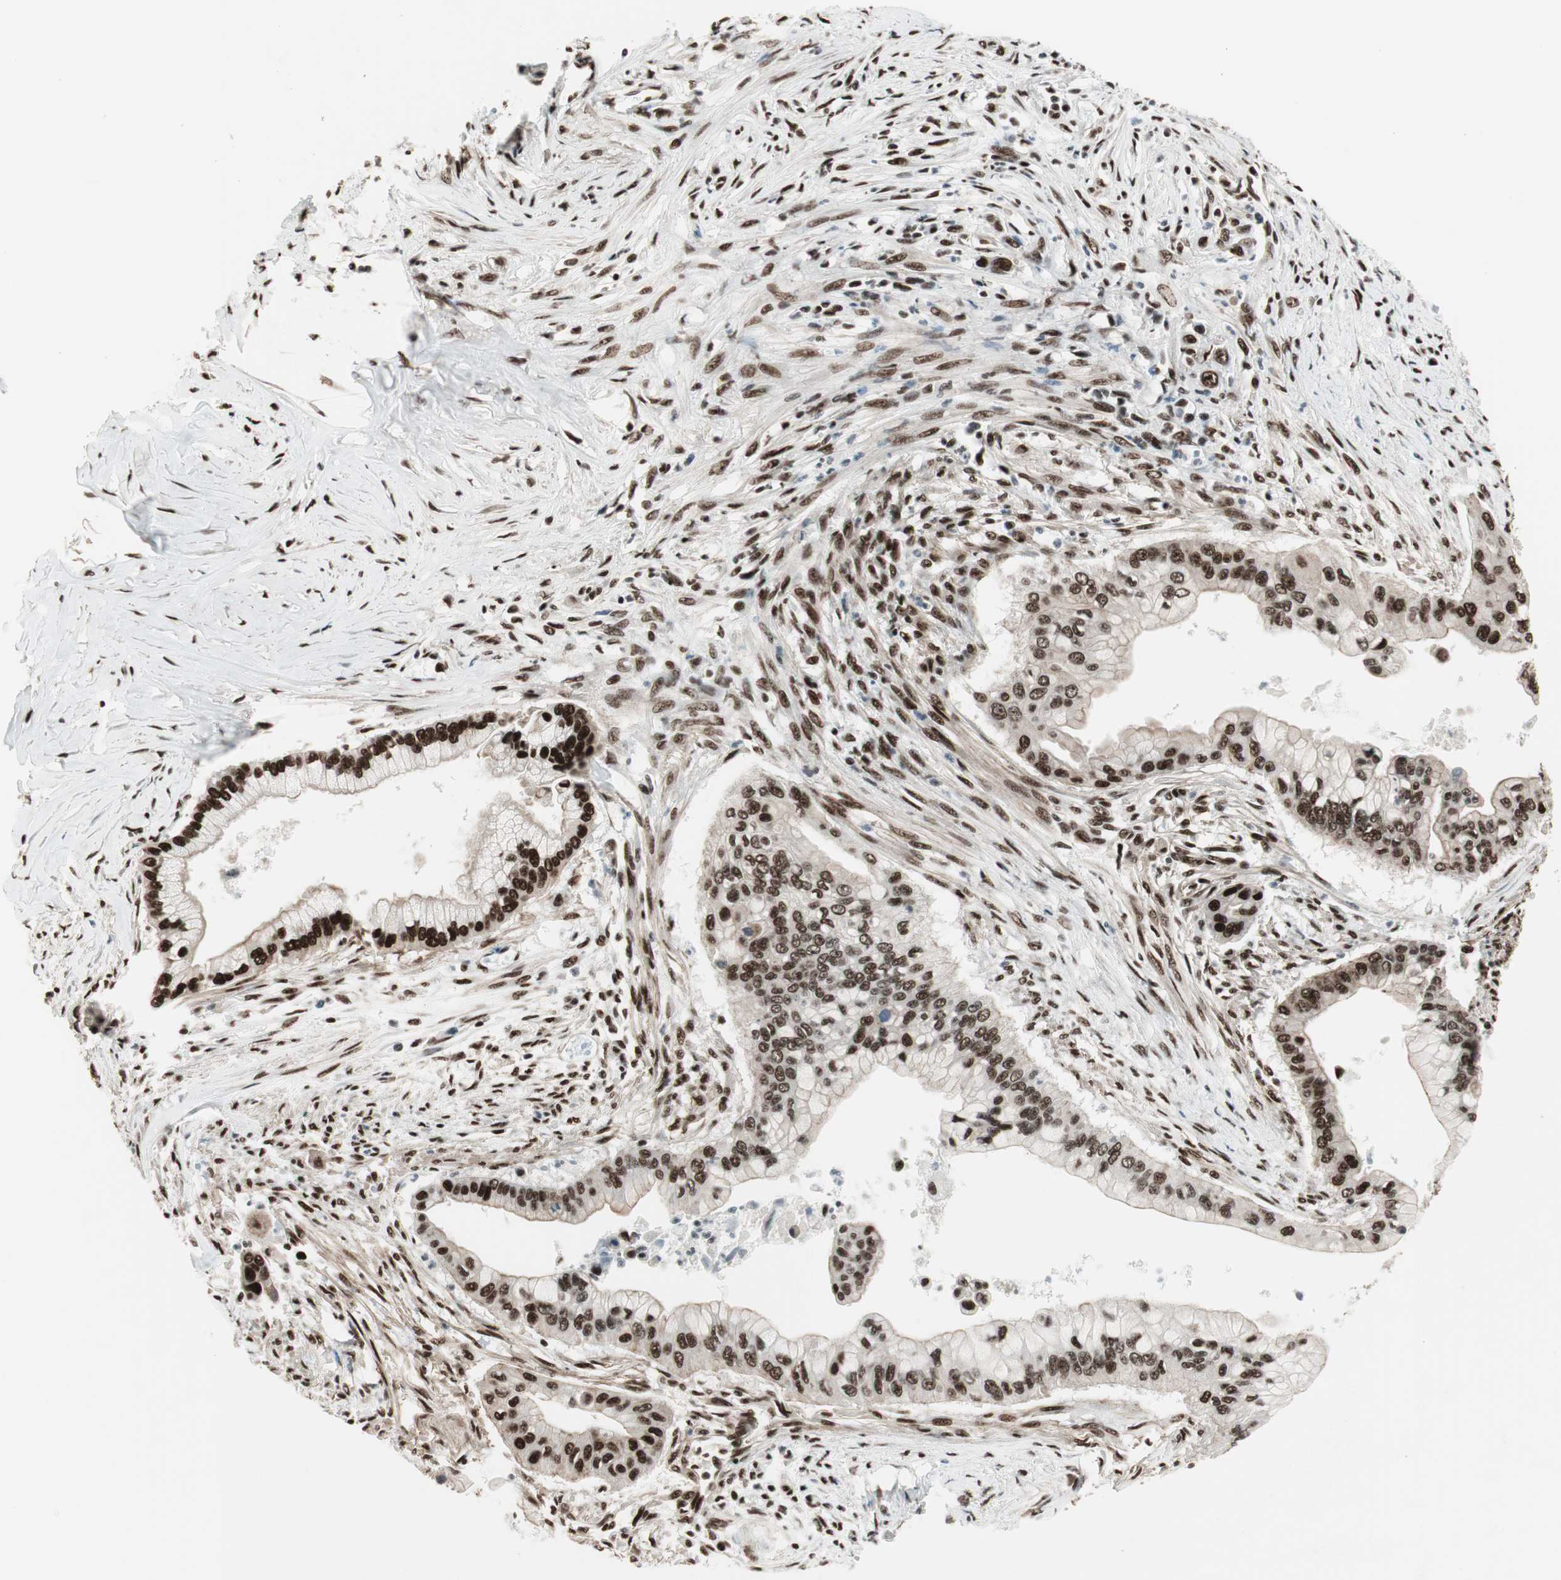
{"staining": {"intensity": "strong", "quantity": ">75%", "location": "nuclear"}, "tissue": "pancreatic cancer", "cell_type": "Tumor cells", "image_type": "cancer", "snomed": [{"axis": "morphology", "description": "Adenocarcinoma, NOS"}, {"axis": "topography", "description": "Pancreas"}], "caption": "High-power microscopy captured an immunohistochemistry (IHC) photomicrograph of pancreatic adenocarcinoma, revealing strong nuclear expression in approximately >75% of tumor cells.", "gene": "HEXIM1", "patient": {"sex": "male", "age": 59}}